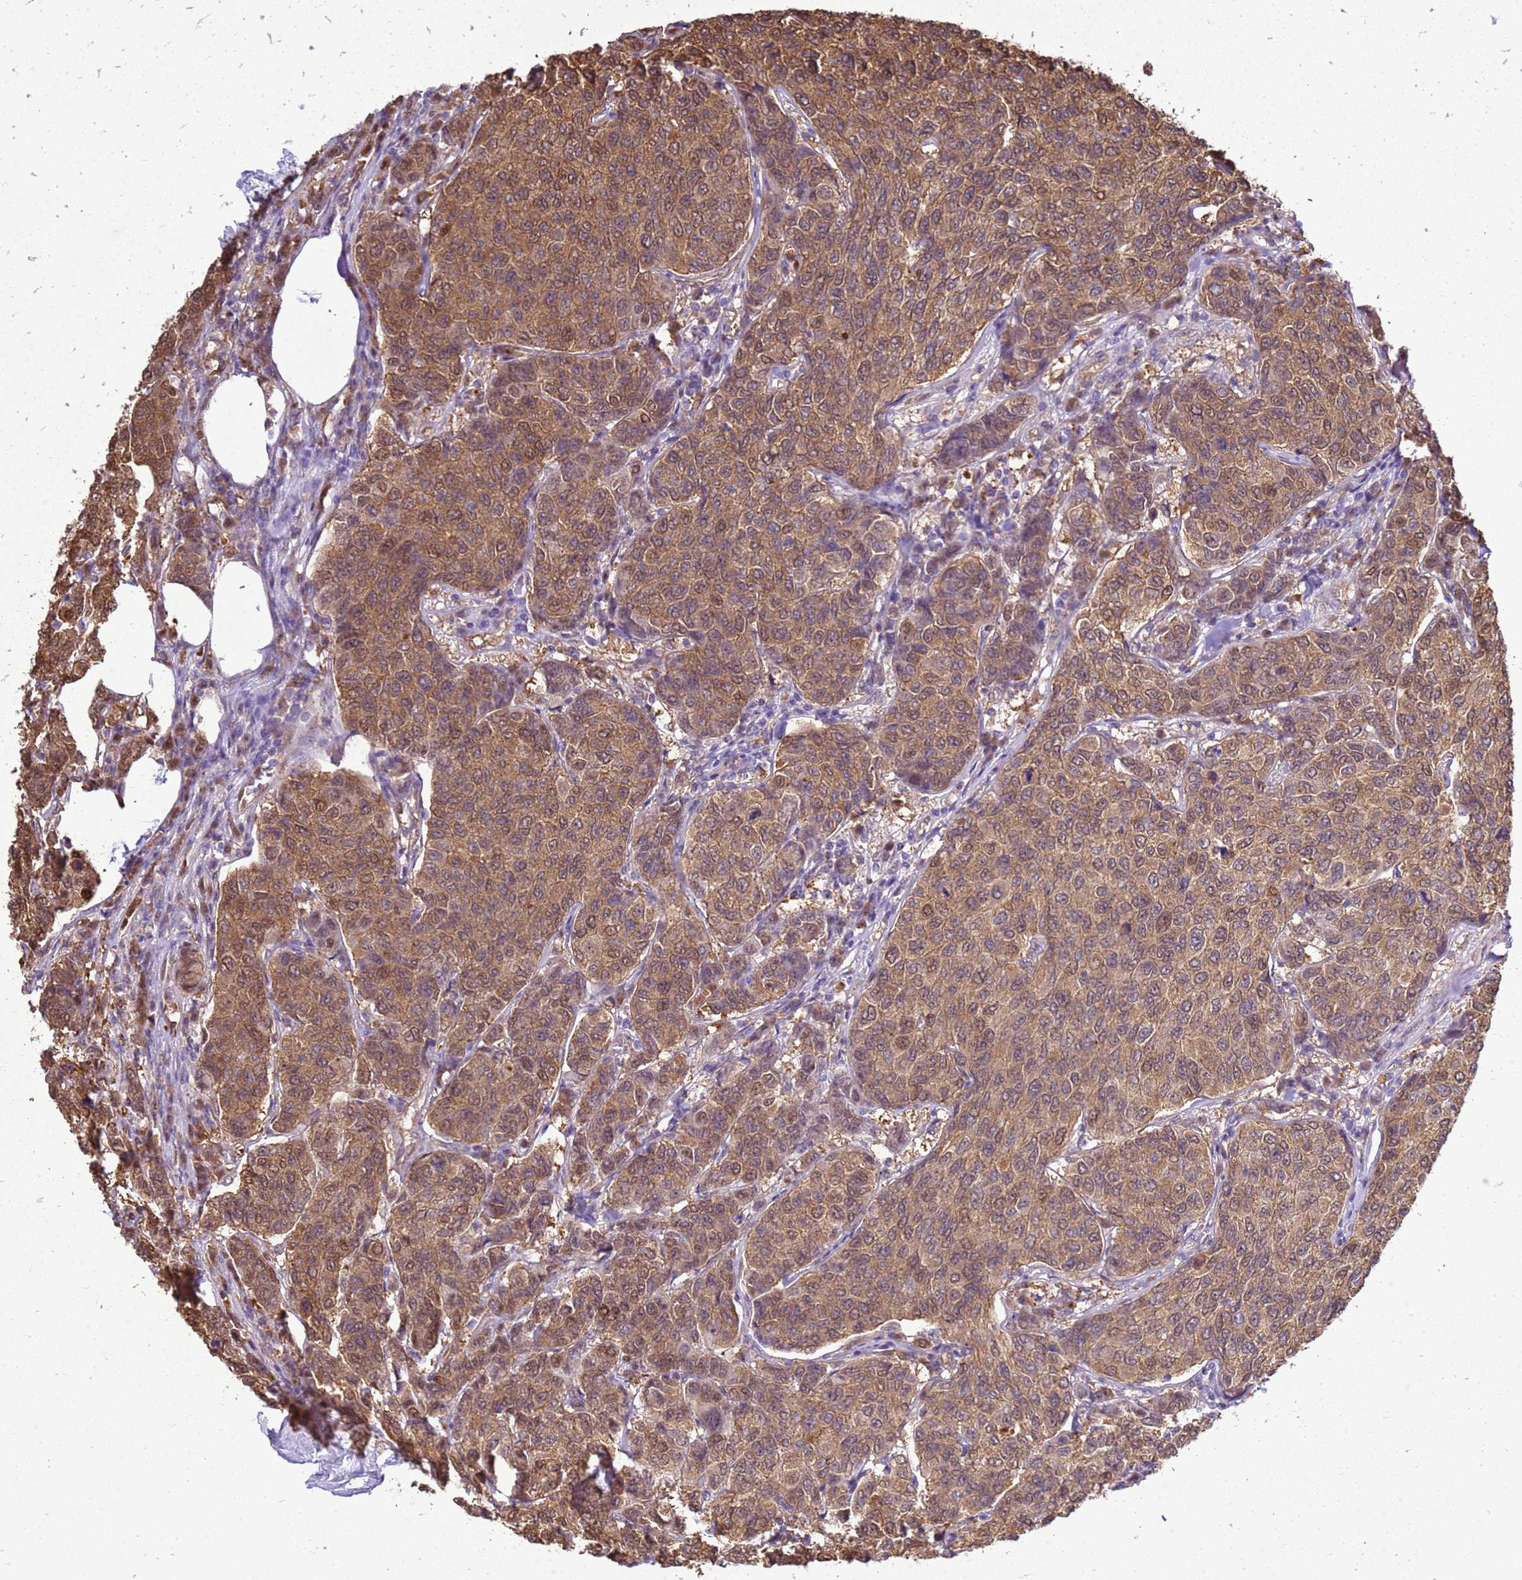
{"staining": {"intensity": "moderate", "quantity": ">75%", "location": "cytoplasmic/membranous"}, "tissue": "breast cancer", "cell_type": "Tumor cells", "image_type": "cancer", "snomed": [{"axis": "morphology", "description": "Duct carcinoma"}, {"axis": "topography", "description": "Breast"}], "caption": "Brown immunohistochemical staining in human breast cancer (infiltrating ductal carcinoma) shows moderate cytoplasmic/membranous staining in approximately >75% of tumor cells.", "gene": "YWHAE", "patient": {"sex": "female", "age": 55}}